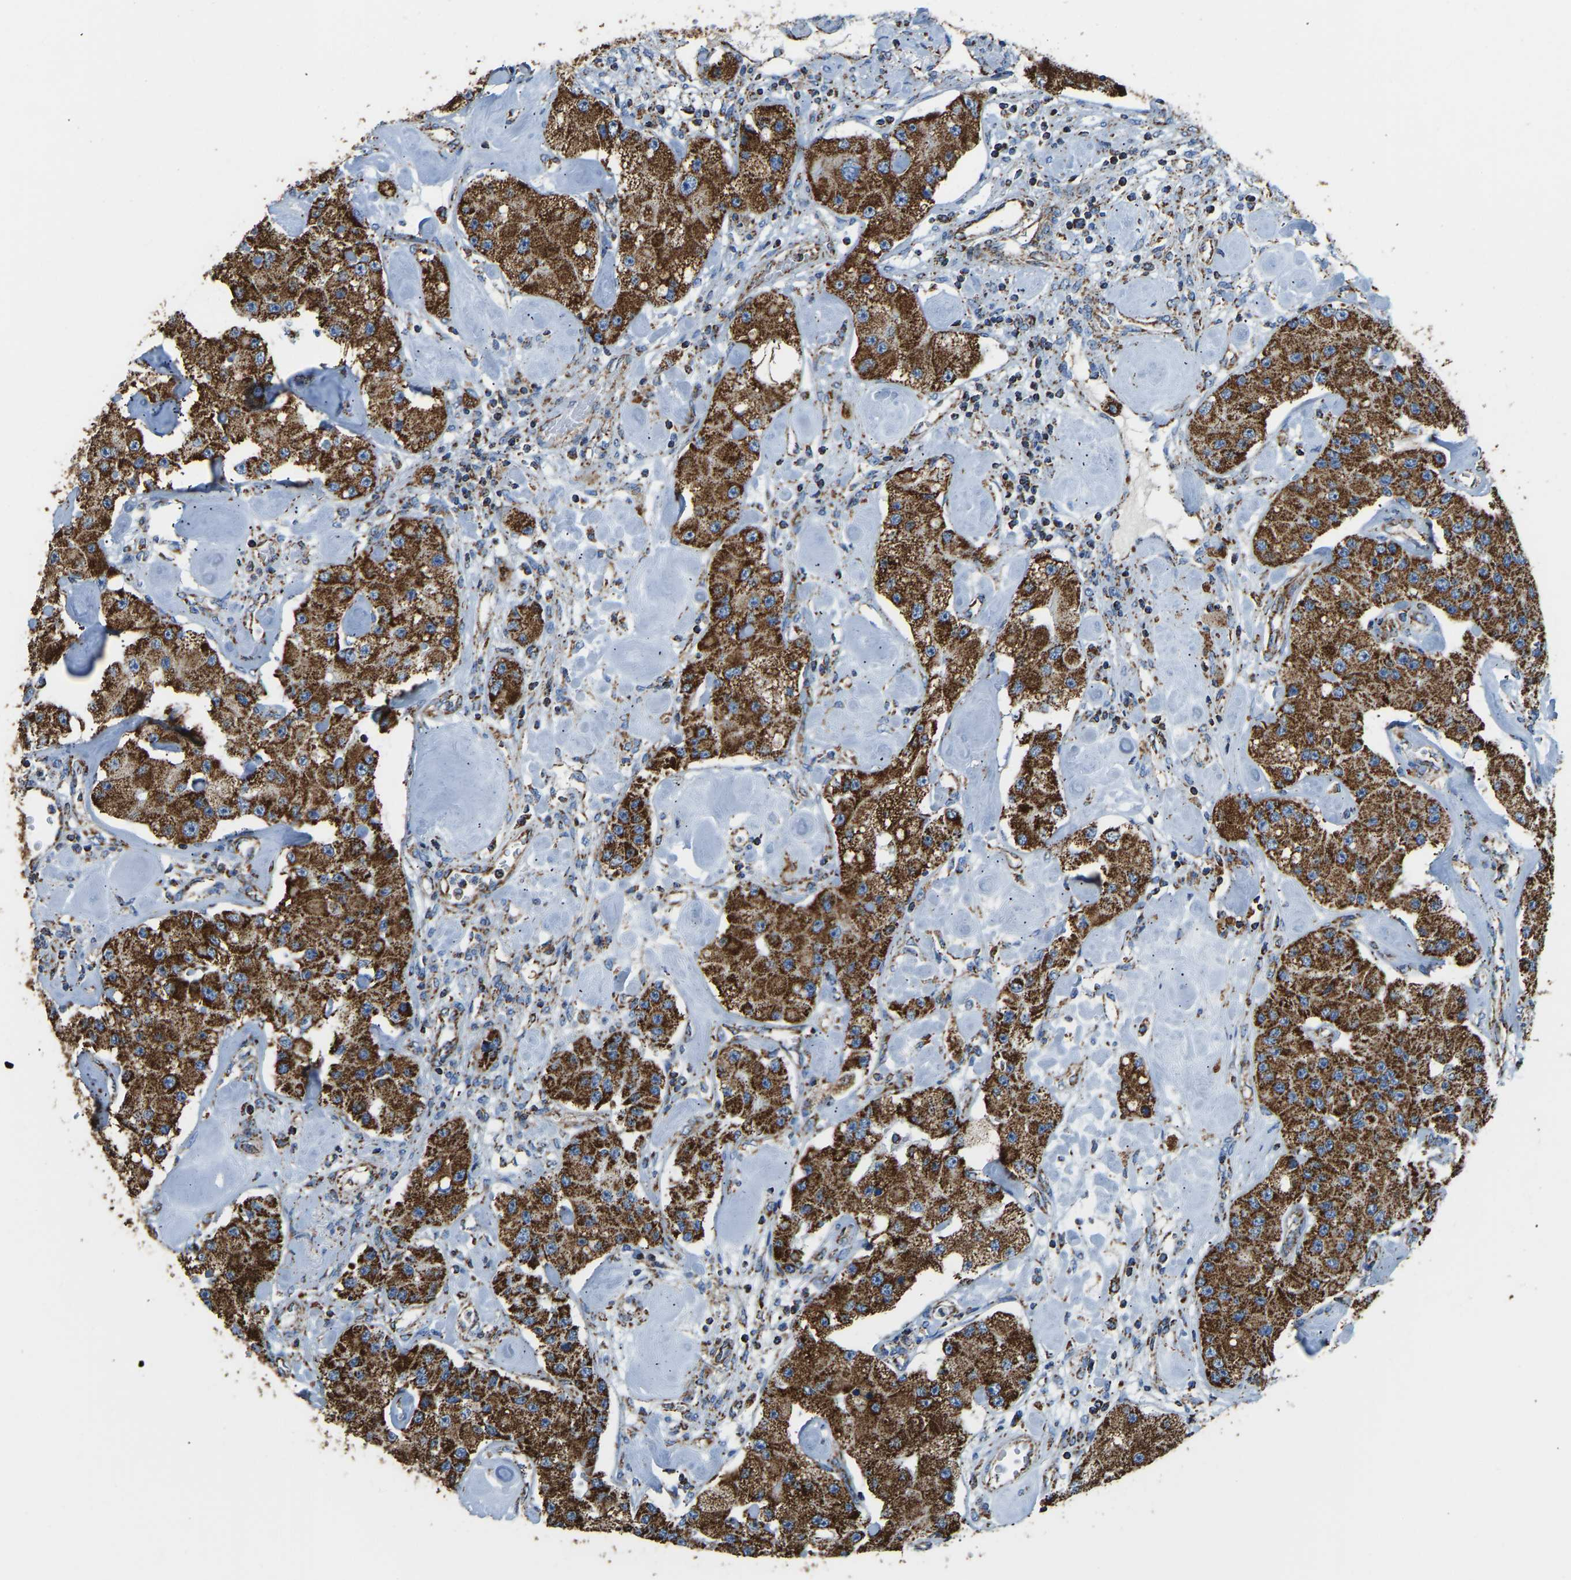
{"staining": {"intensity": "strong", "quantity": ">75%", "location": "cytoplasmic/membranous"}, "tissue": "carcinoid", "cell_type": "Tumor cells", "image_type": "cancer", "snomed": [{"axis": "morphology", "description": "Carcinoid, malignant, NOS"}, {"axis": "topography", "description": "Pancreas"}], "caption": "Carcinoid (malignant) was stained to show a protein in brown. There is high levels of strong cytoplasmic/membranous positivity in about >75% of tumor cells. The protein is shown in brown color, while the nuclei are stained blue.", "gene": "IRX6", "patient": {"sex": "male", "age": 41}}